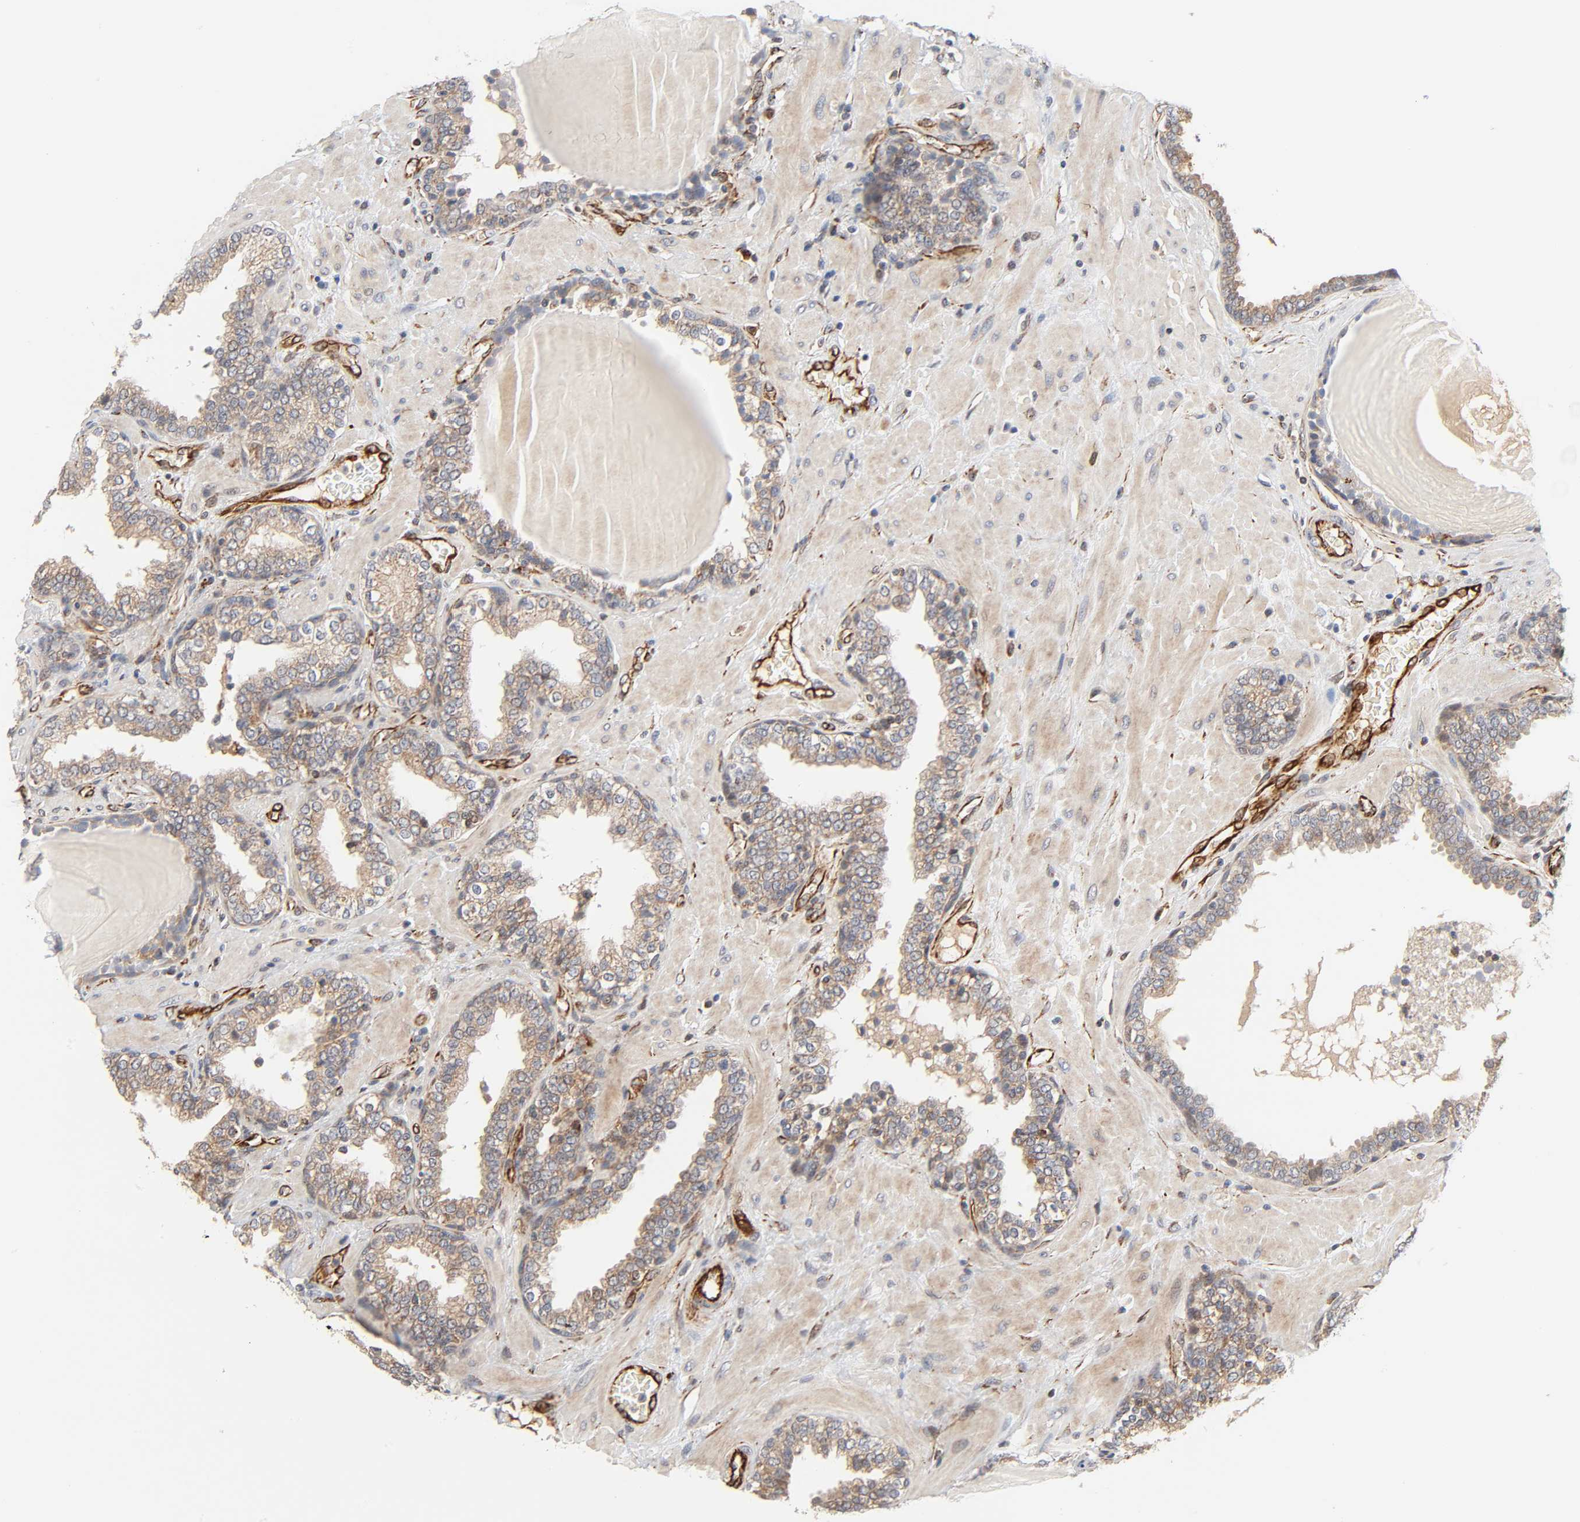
{"staining": {"intensity": "moderate", "quantity": ">75%", "location": "cytoplasmic/membranous"}, "tissue": "prostate", "cell_type": "Glandular cells", "image_type": "normal", "snomed": [{"axis": "morphology", "description": "Normal tissue, NOS"}, {"axis": "topography", "description": "Prostate"}], "caption": "Glandular cells show medium levels of moderate cytoplasmic/membranous staining in about >75% of cells in benign human prostate. (Stains: DAB (3,3'-diaminobenzidine) in brown, nuclei in blue, Microscopy: brightfield microscopy at high magnification).", "gene": "REEP5", "patient": {"sex": "male", "age": 51}}